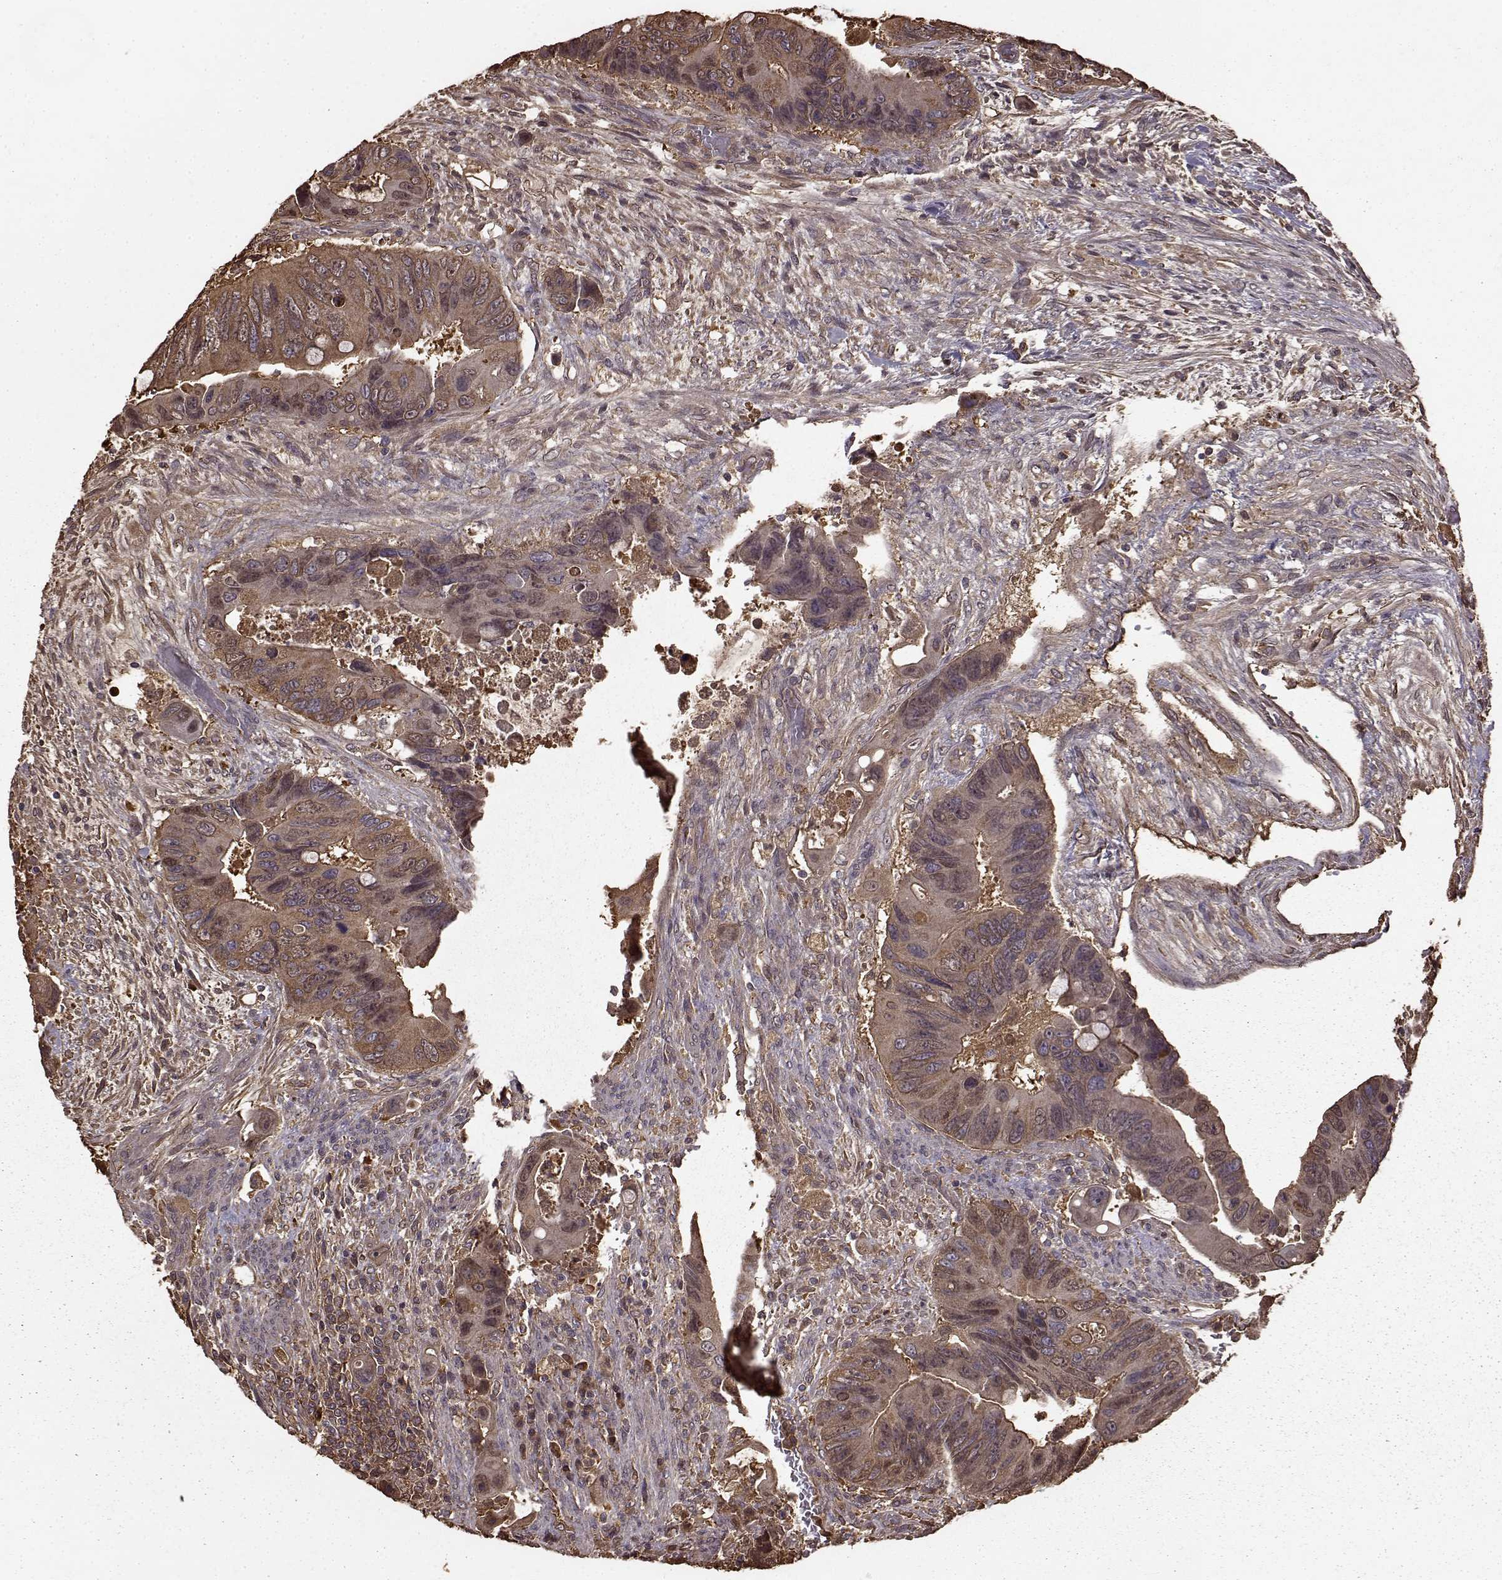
{"staining": {"intensity": "moderate", "quantity": ">75%", "location": "cytoplasmic/membranous"}, "tissue": "colorectal cancer", "cell_type": "Tumor cells", "image_type": "cancer", "snomed": [{"axis": "morphology", "description": "Adenocarcinoma, NOS"}, {"axis": "topography", "description": "Rectum"}], "caption": "Colorectal adenocarcinoma tissue exhibits moderate cytoplasmic/membranous staining in about >75% of tumor cells, visualized by immunohistochemistry. (brown staining indicates protein expression, while blue staining denotes nuclei).", "gene": "NME1-NME2", "patient": {"sex": "male", "age": 63}}